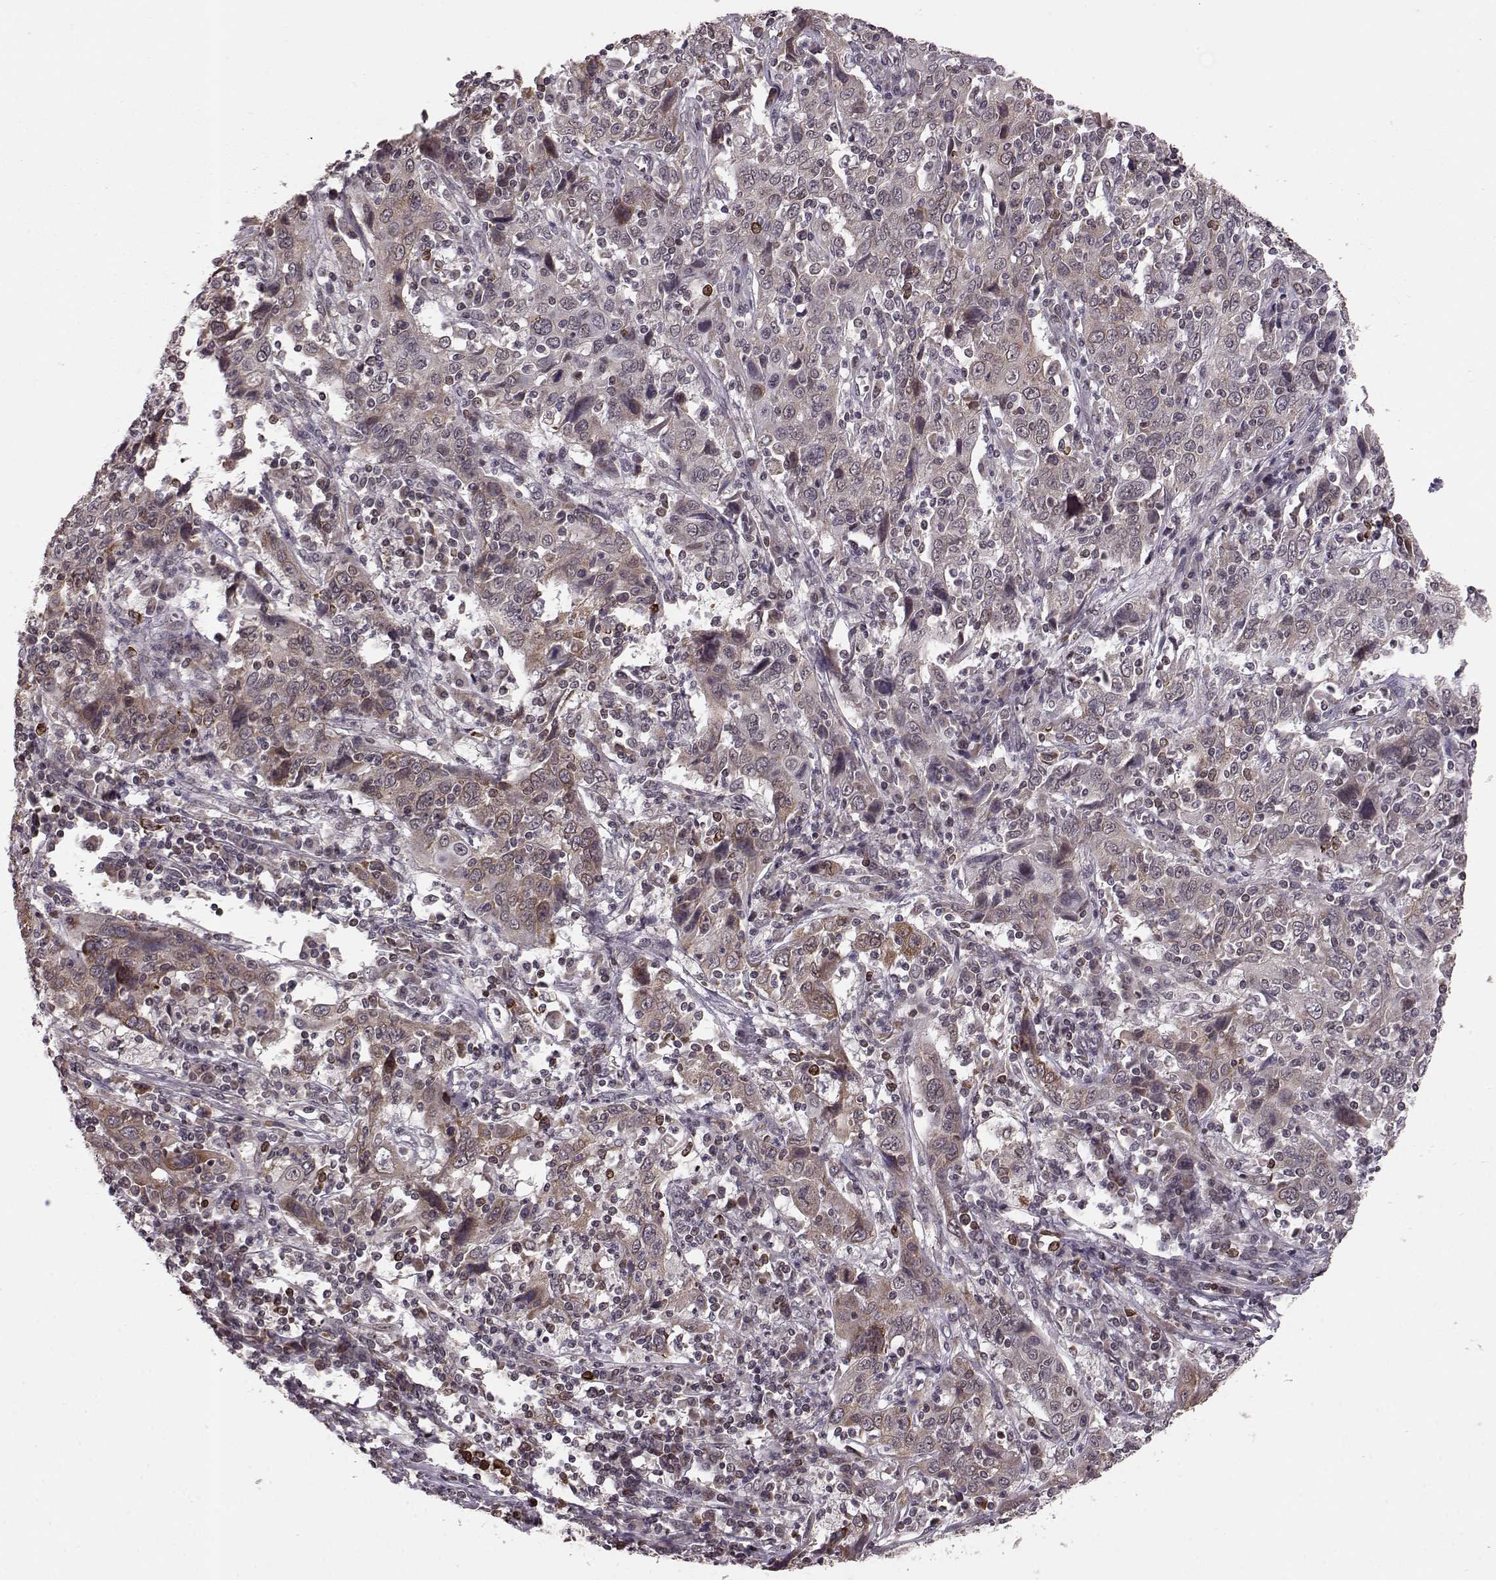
{"staining": {"intensity": "weak", "quantity": ">75%", "location": "cytoplasmic/membranous"}, "tissue": "cervical cancer", "cell_type": "Tumor cells", "image_type": "cancer", "snomed": [{"axis": "morphology", "description": "Squamous cell carcinoma, NOS"}, {"axis": "topography", "description": "Cervix"}], "caption": "Weak cytoplasmic/membranous staining is appreciated in approximately >75% of tumor cells in cervical cancer. (brown staining indicates protein expression, while blue staining denotes nuclei).", "gene": "ELOVL5", "patient": {"sex": "female", "age": 46}}